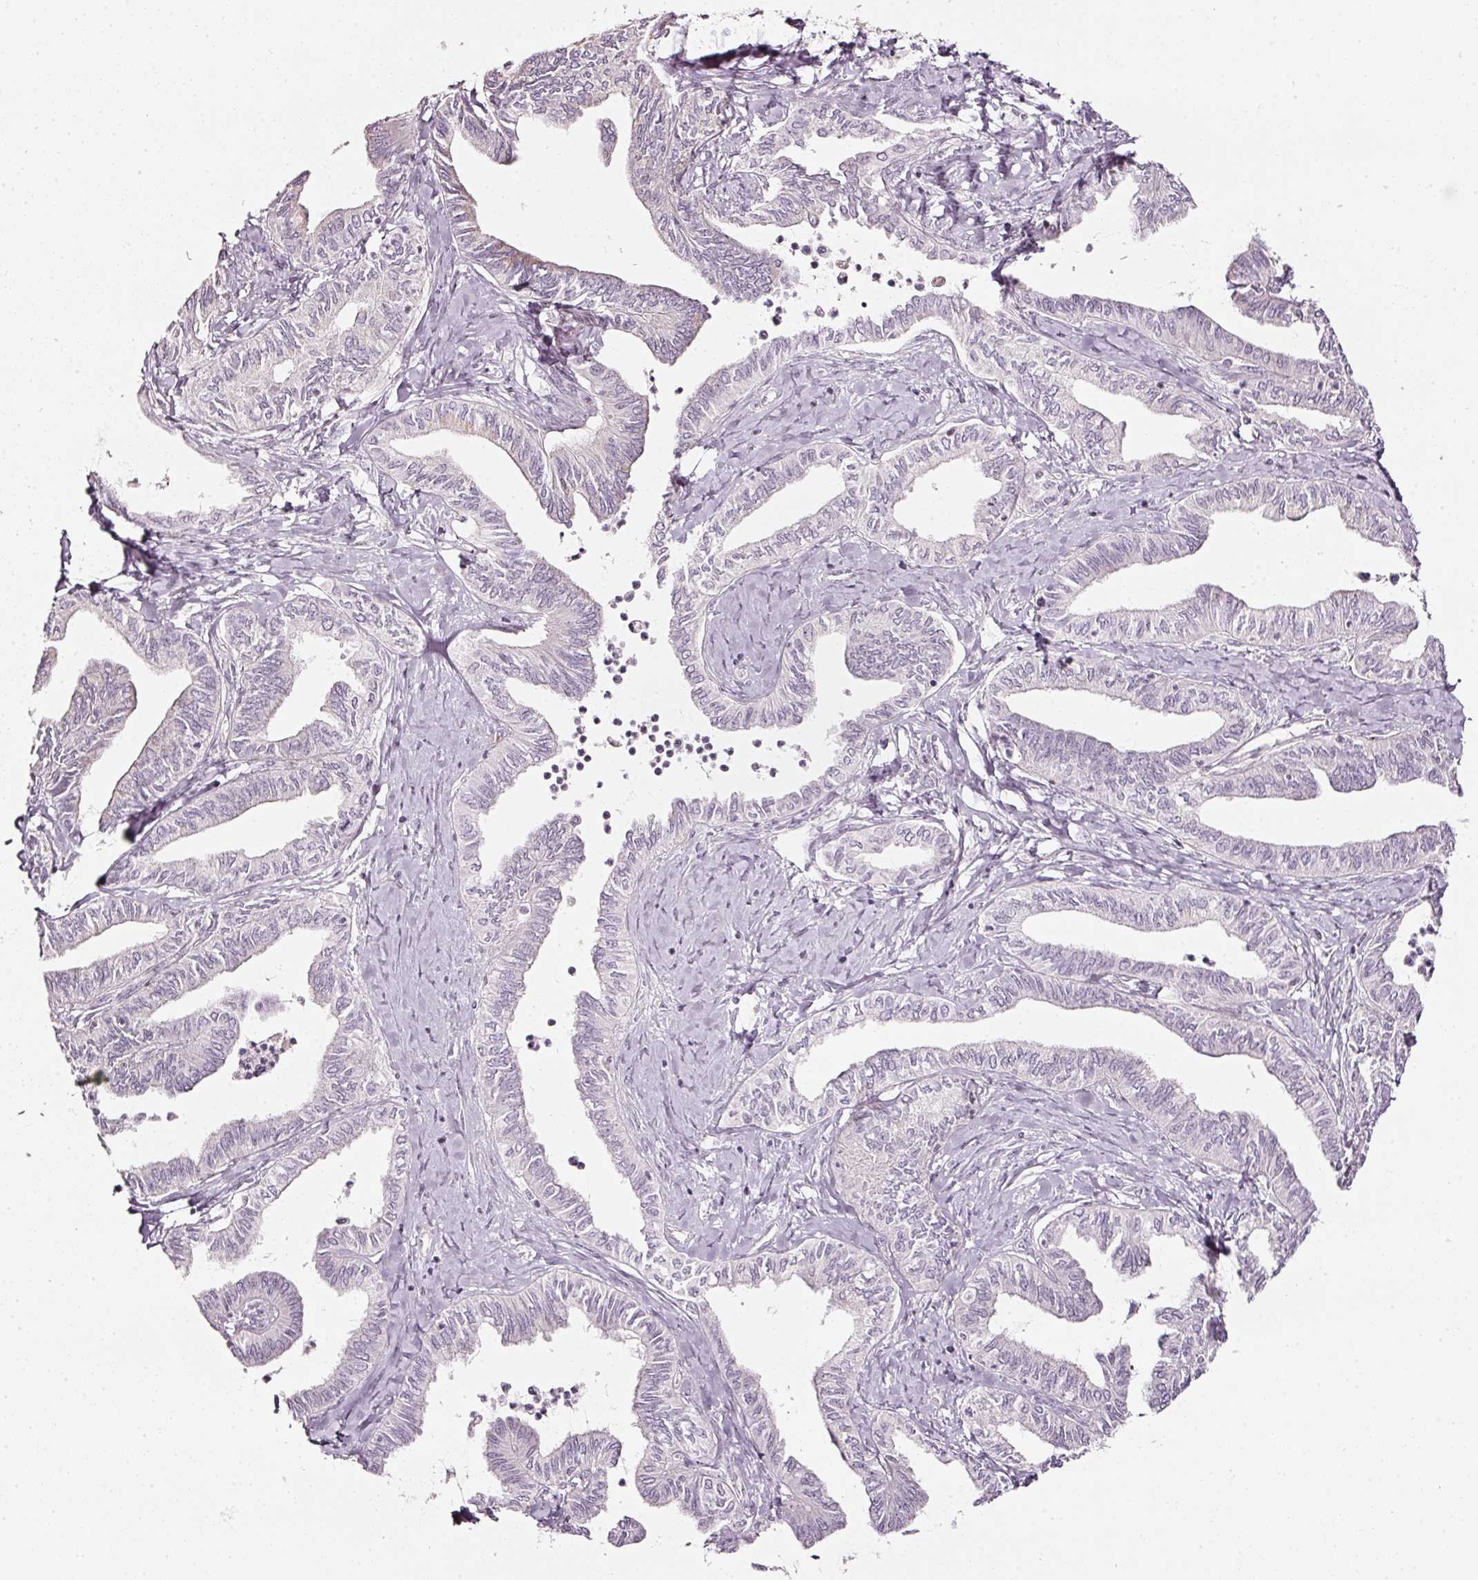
{"staining": {"intensity": "negative", "quantity": "none", "location": "none"}, "tissue": "ovarian cancer", "cell_type": "Tumor cells", "image_type": "cancer", "snomed": [{"axis": "morphology", "description": "Carcinoma, endometroid"}, {"axis": "topography", "description": "Ovary"}], "caption": "A histopathology image of ovarian cancer (endometroid carcinoma) stained for a protein displays no brown staining in tumor cells. (DAB immunohistochemistry (IHC), high magnification).", "gene": "SDF4", "patient": {"sex": "female", "age": 70}}